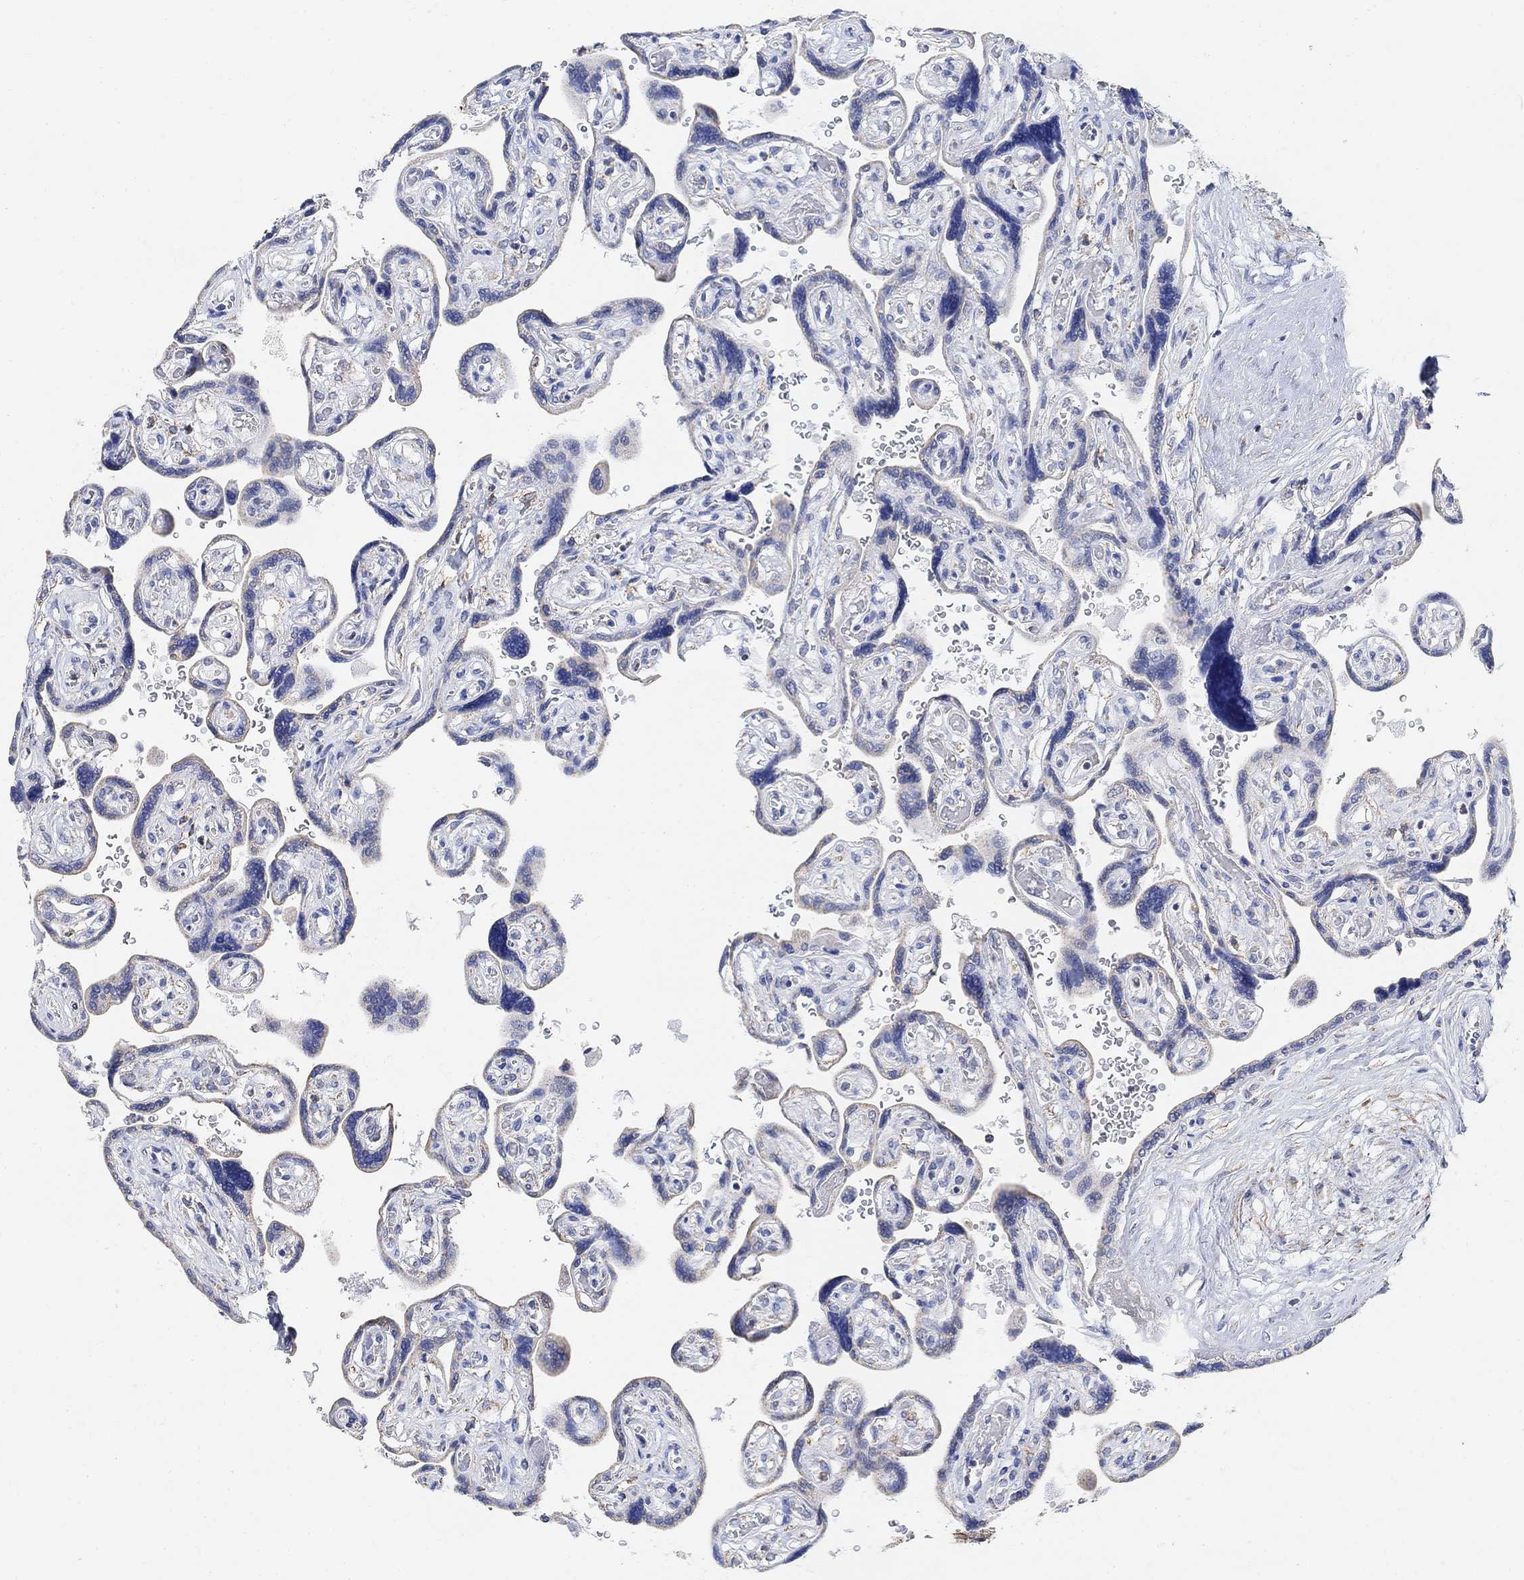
{"staining": {"intensity": "negative", "quantity": "none", "location": "none"}, "tissue": "placenta", "cell_type": "Decidual cells", "image_type": "normal", "snomed": [{"axis": "morphology", "description": "Normal tissue, NOS"}, {"axis": "topography", "description": "Placenta"}], "caption": "Immunohistochemical staining of unremarkable human placenta exhibits no significant staining in decidual cells. Brightfield microscopy of IHC stained with DAB (brown) and hematoxylin (blue), captured at high magnification.", "gene": "SYT12", "patient": {"sex": "female", "age": 32}}